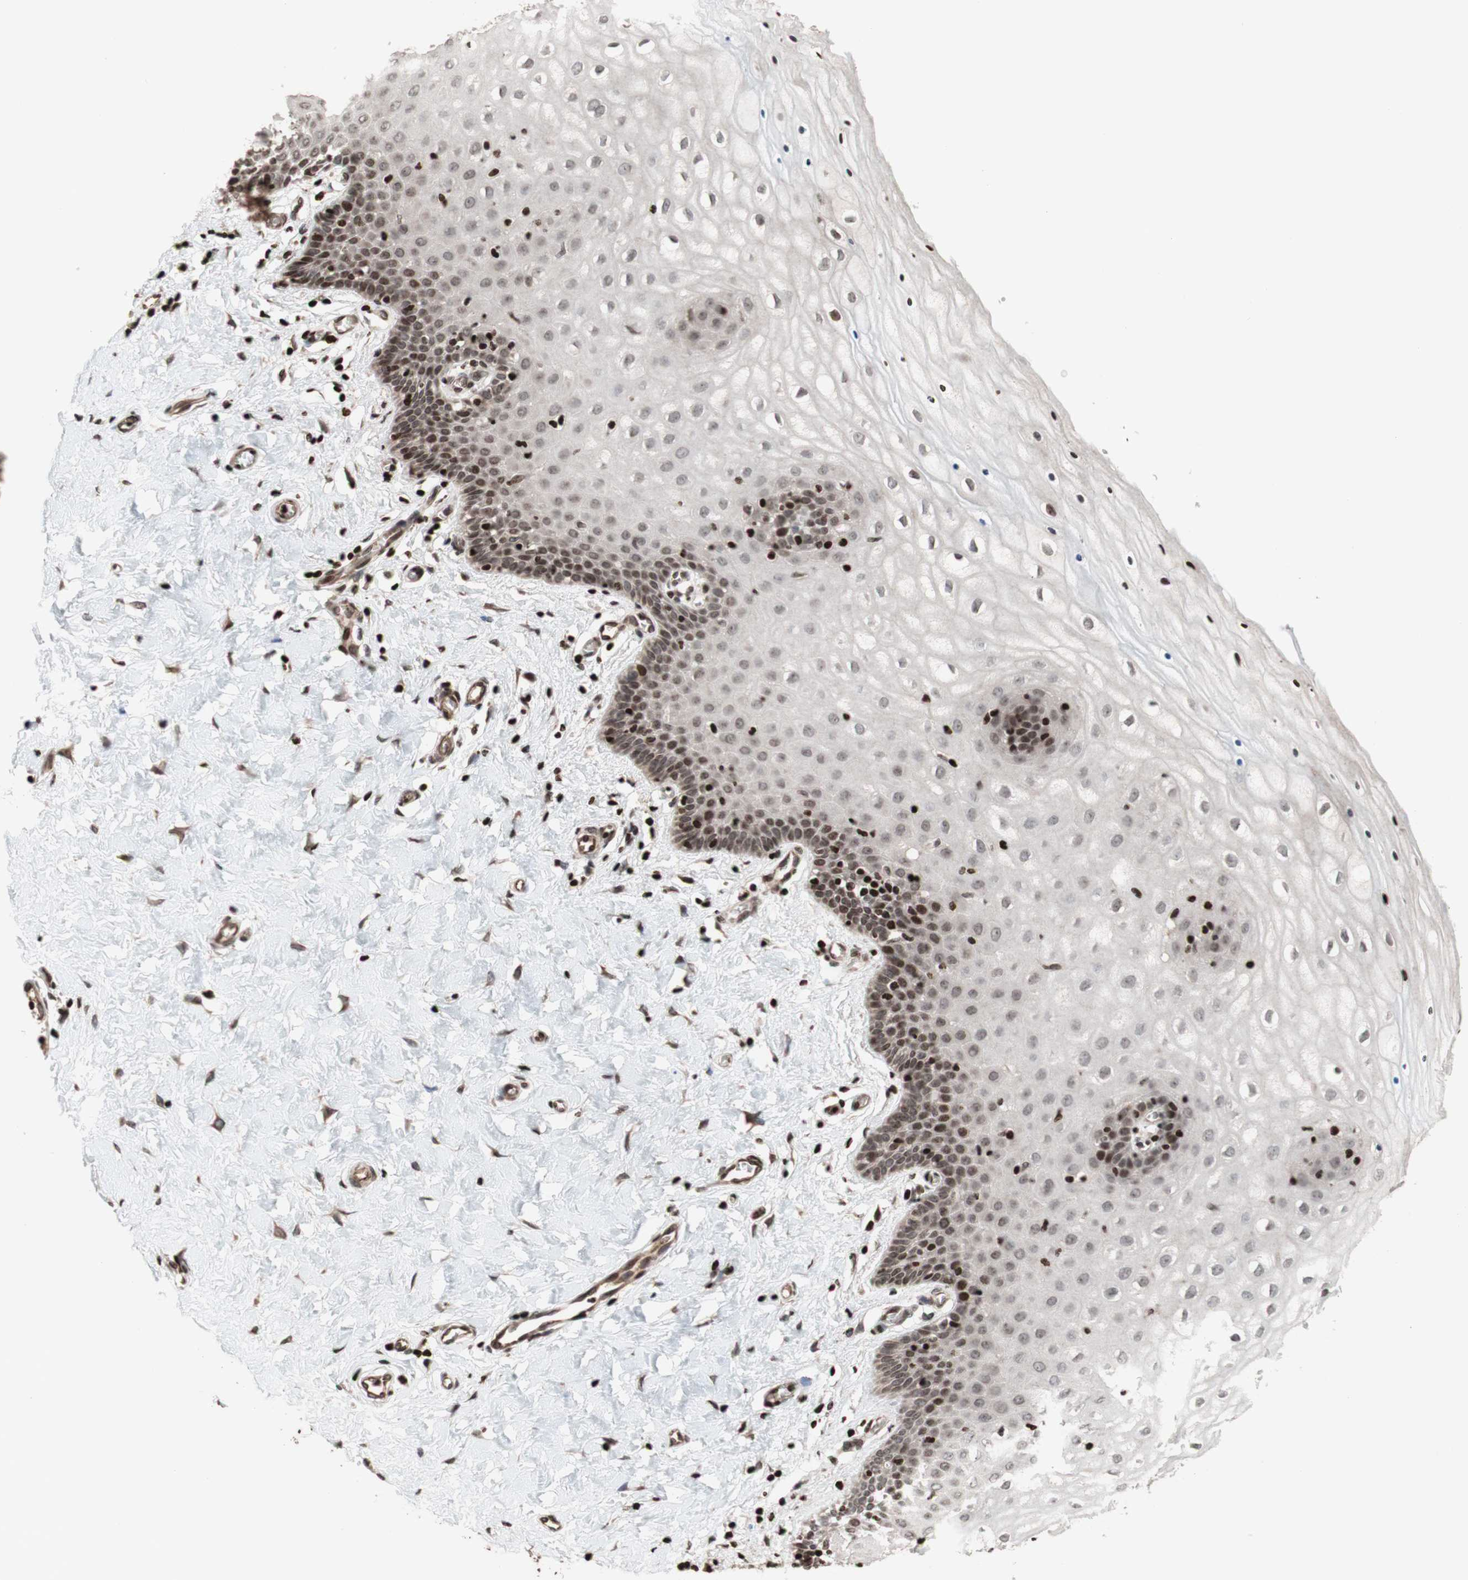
{"staining": {"intensity": "weak", "quantity": ">75%", "location": "cytoplasmic/membranous,nuclear"}, "tissue": "cervix", "cell_type": "Glandular cells", "image_type": "normal", "snomed": [{"axis": "morphology", "description": "Normal tissue, NOS"}, {"axis": "topography", "description": "Cervix"}], "caption": "Glandular cells demonstrate low levels of weak cytoplasmic/membranous,nuclear staining in about >75% of cells in unremarkable human cervix.", "gene": "POLA1", "patient": {"sex": "female", "age": 55}}